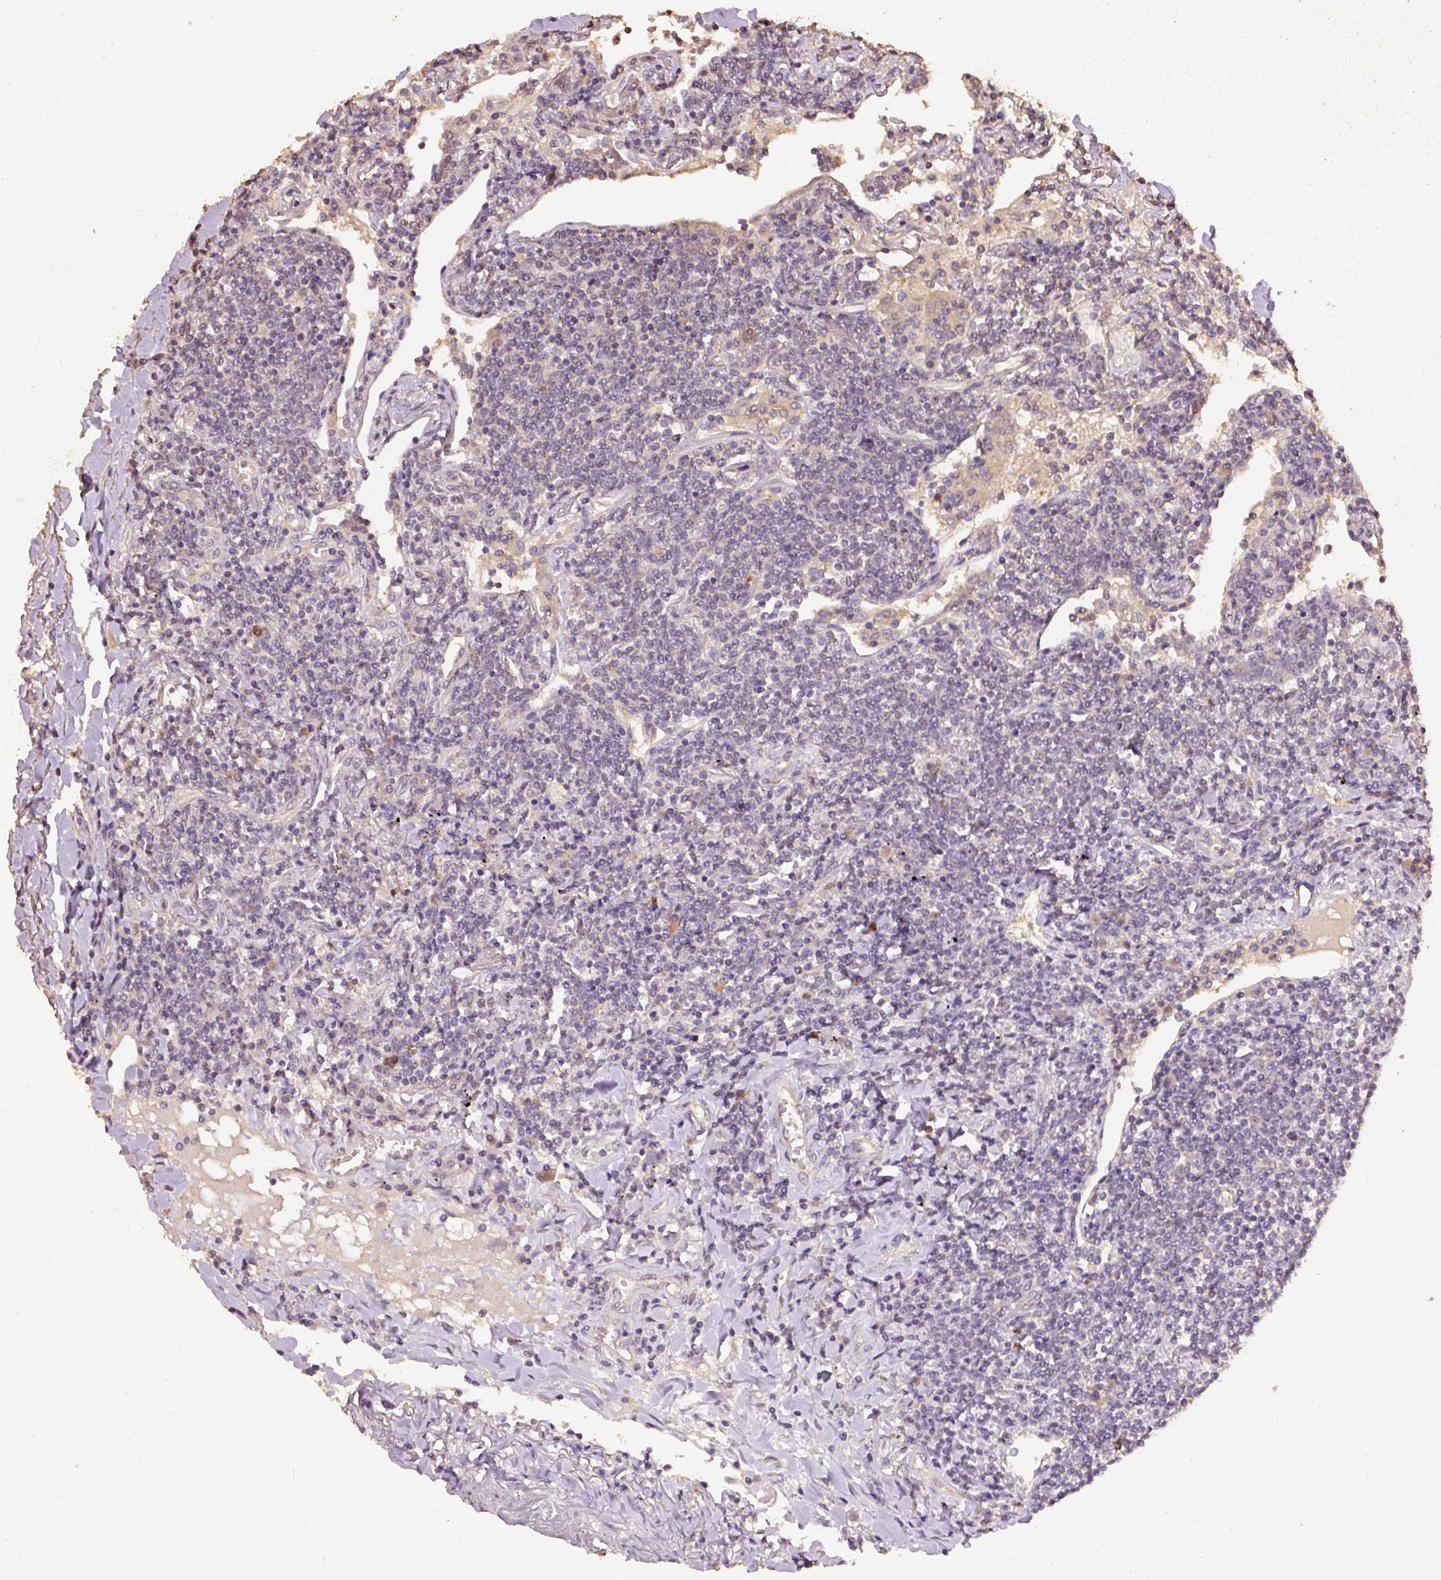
{"staining": {"intensity": "weak", "quantity": "<25%", "location": "cytoplasmic/membranous"}, "tissue": "lymphoma", "cell_type": "Tumor cells", "image_type": "cancer", "snomed": [{"axis": "morphology", "description": "Malignant lymphoma, non-Hodgkin's type, Low grade"}, {"axis": "topography", "description": "Lung"}], "caption": "Tumor cells show no significant protein positivity in low-grade malignant lymphoma, non-Hodgkin's type.", "gene": "HERC2", "patient": {"sex": "female", "age": 71}}